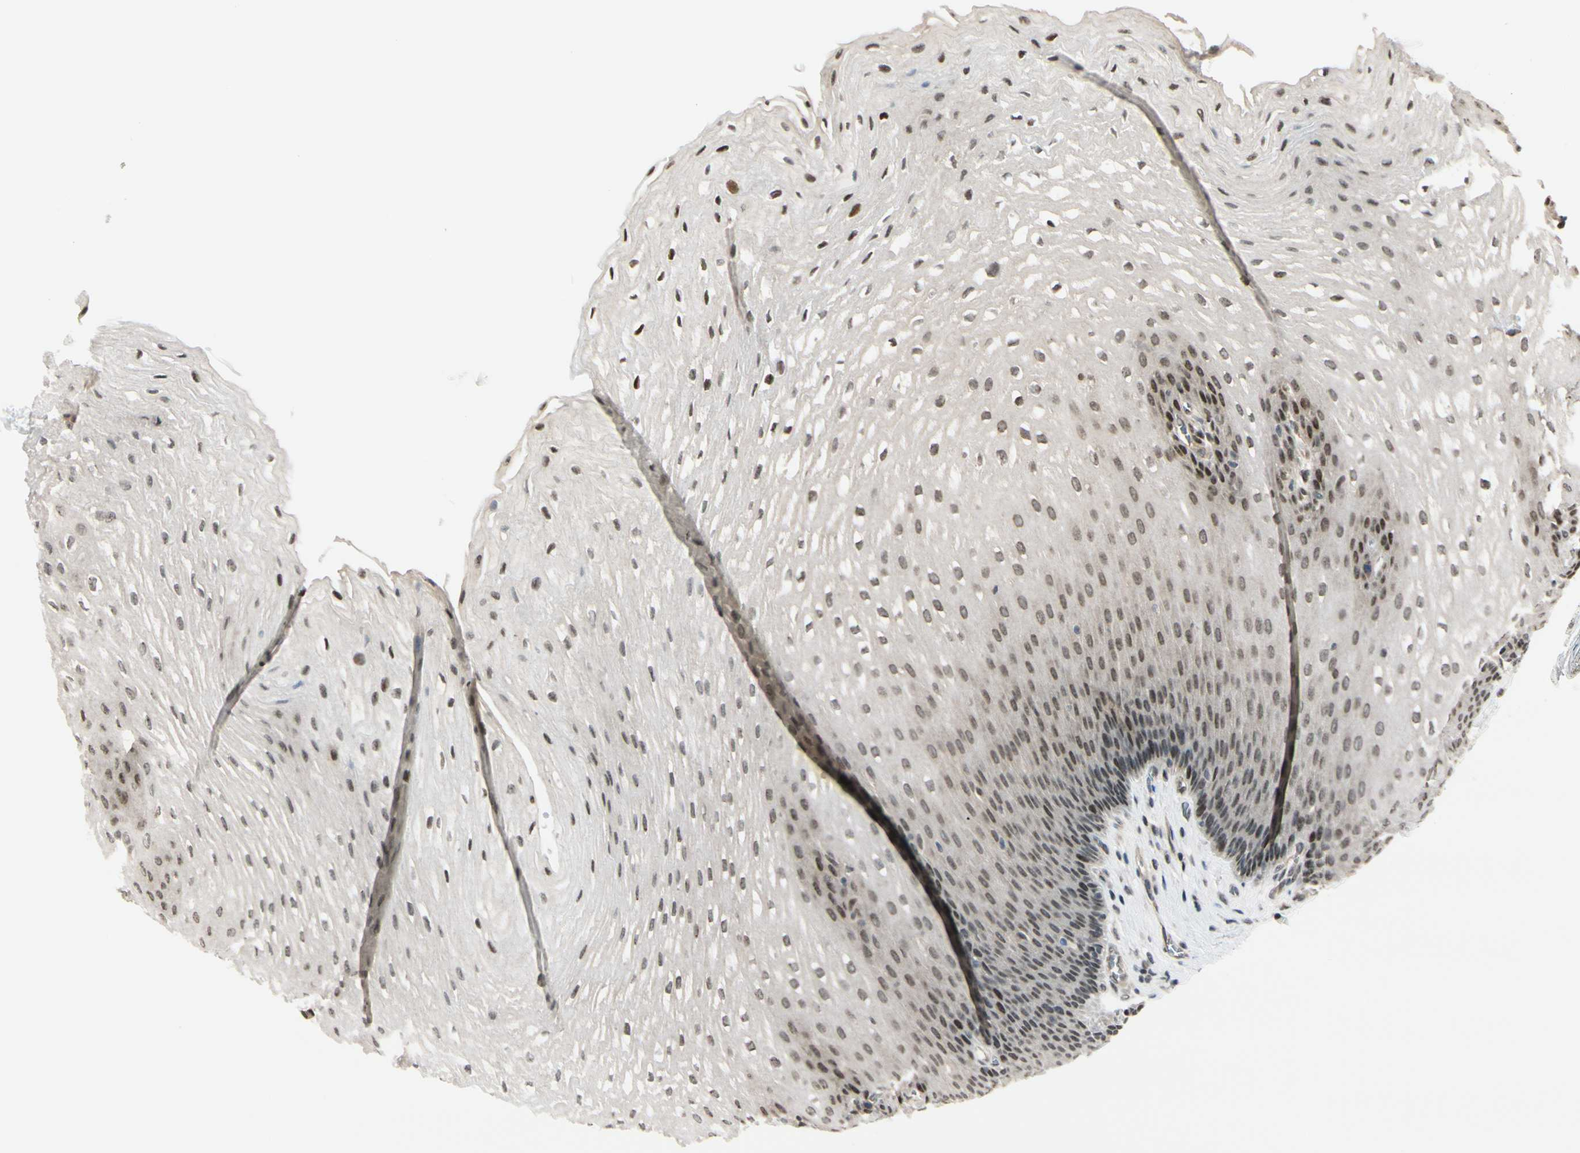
{"staining": {"intensity": "moderate", "quantity": "25%-75%", "location": "nuclear"}, "tissue": "esophagus", "cell_type": "Squamous epithelial cells", "image_type": "normal", "snomed": [{"axis": "morphology", "description": "Normal tissue, NOS"}, {"axis": "topography", "description": "Esophagus"}], "caption": "Brown immunohistochemical staining in normal human esophagus shows moderate nuclear positivity in approximately 25%-75% of squamous epithelial cells.", "gene": "SUFU", "patient": {"sex": "male", "age": 48}}